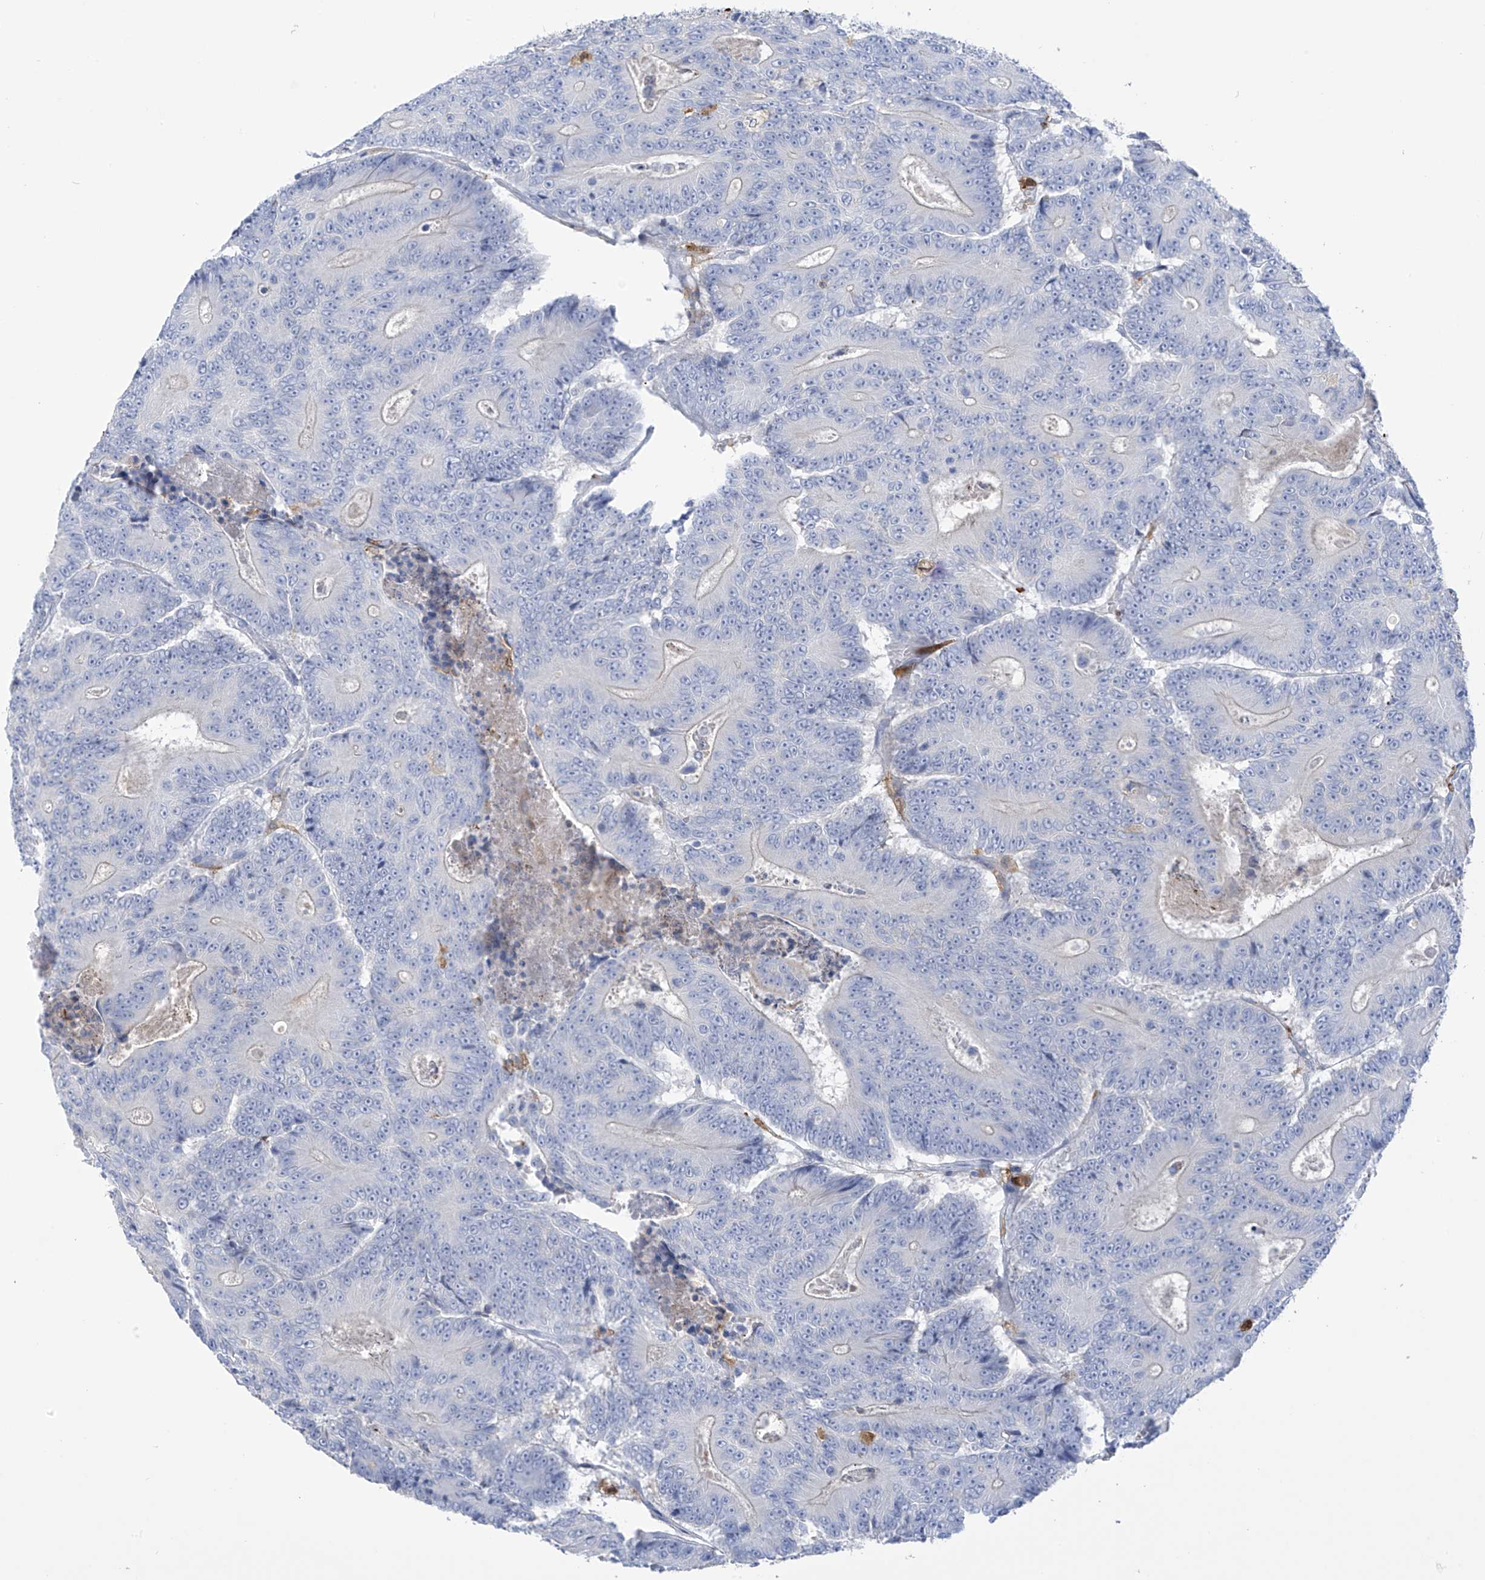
{"staining": {"intensity": "negative", "quantity": "none", "location": "none"}, "tissue": "colorectal cancer", "cell_type": "Tumor cells", "image_type": "cancer", "snomed": [{"axis": "morphology", "description": "Adenocarcinoma, NOS"}, {"axis": "topography", "description": "Colon"}], "caption": "Tumor cells are negative for protein expression in human colorectal adenocarcinoma.", "gene": "TRMT2B", "patient": {"sex": "male", "age": 83}}